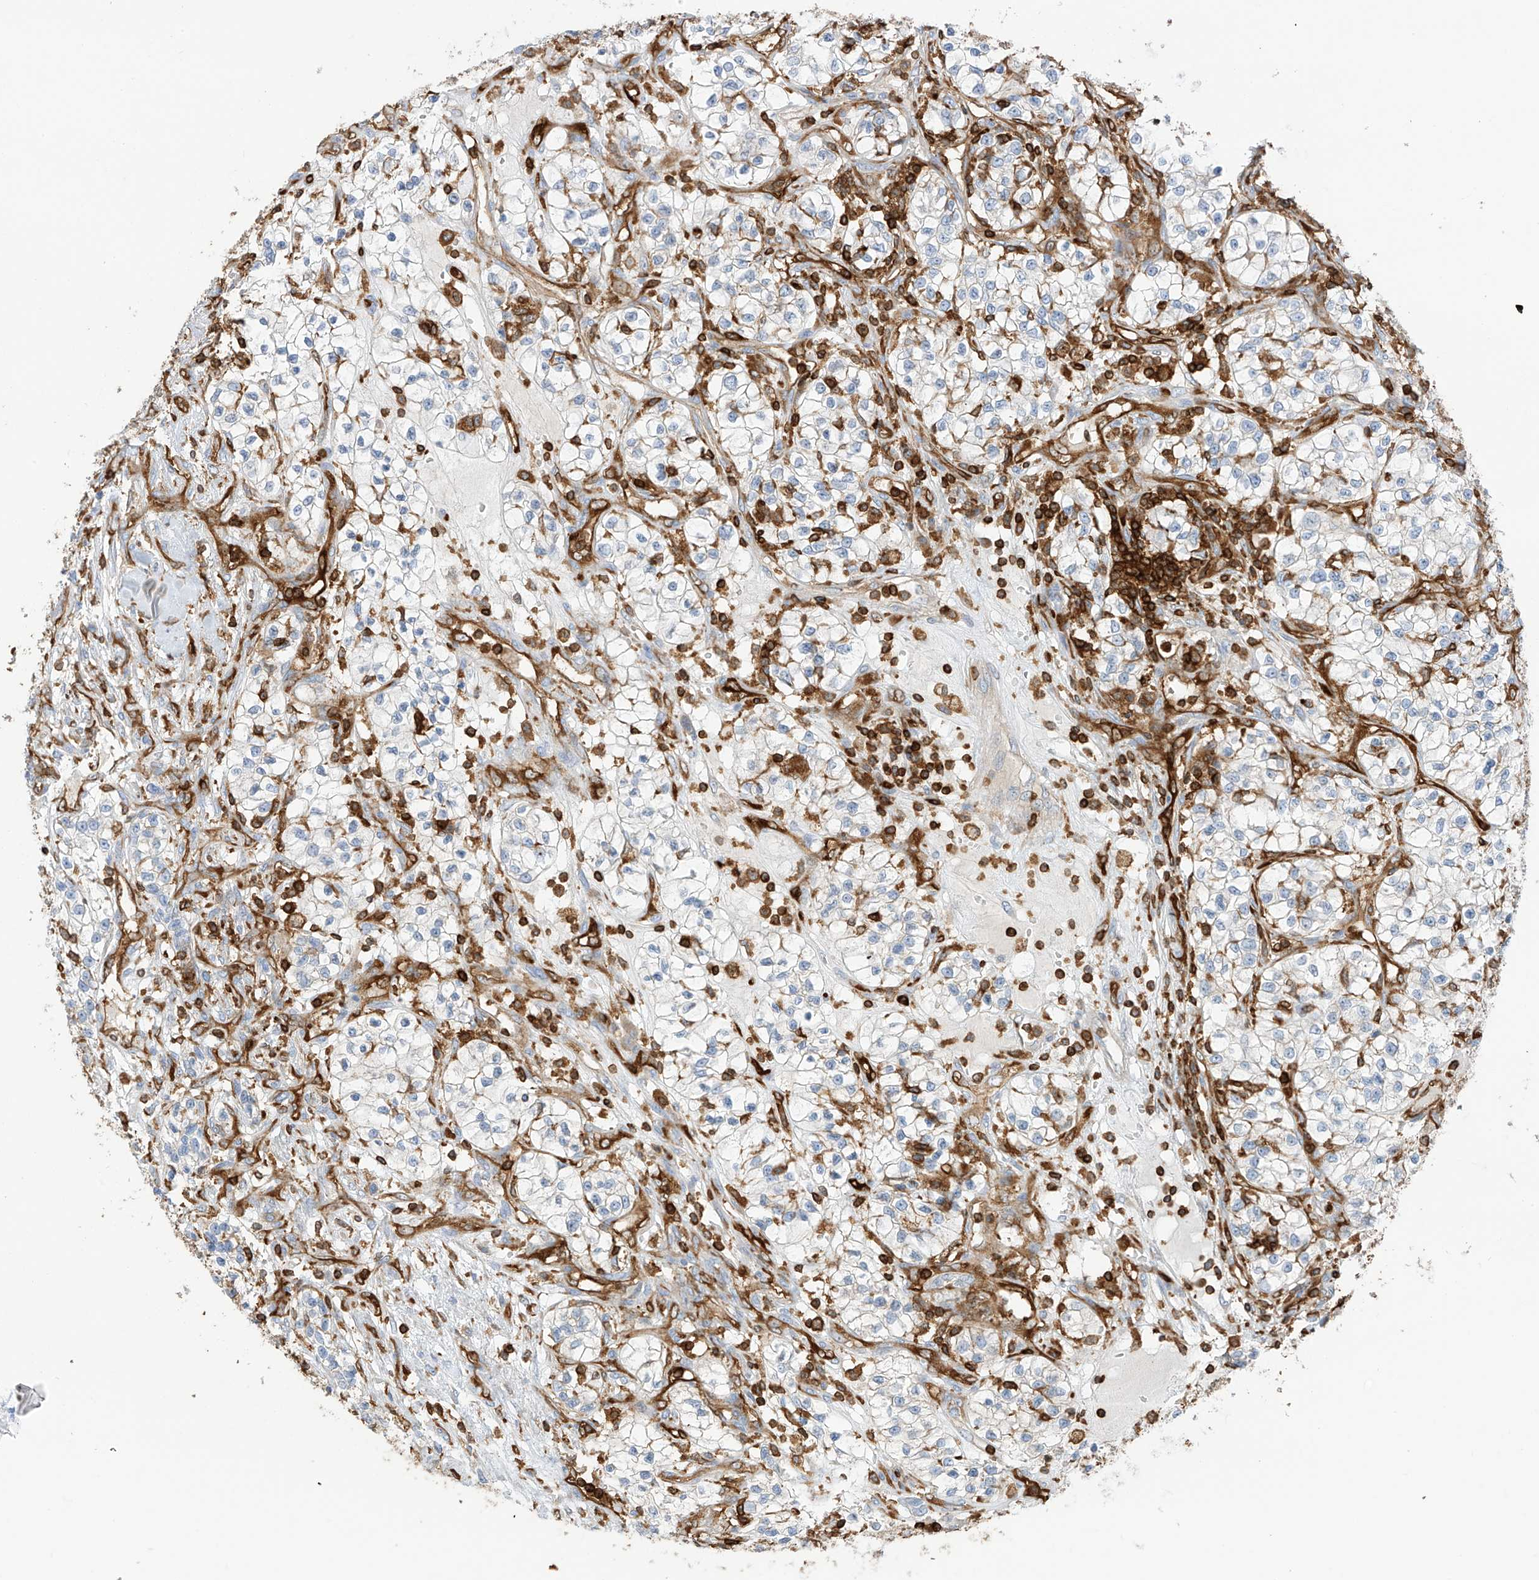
{"staining": {"intensity": "negative", "quantity": "none", "location": "none"}, "tissue": "renal cancer", "cell_type": "Tumor cells", "image_type": "cancer", "snomed": [{"axis": "morphology", "description": "Adenocarcinoma, NOS"}, {"axis": "topography", "description": "Kidney"}], "caption": "High power microscopy micrograph of an IHC micrograph of renal cancer (adenocarcinoma), revealing no significant staining in tumor cells.", "gene": "ARHGAP25", "patient": {"sex": "female", "age": 57}}